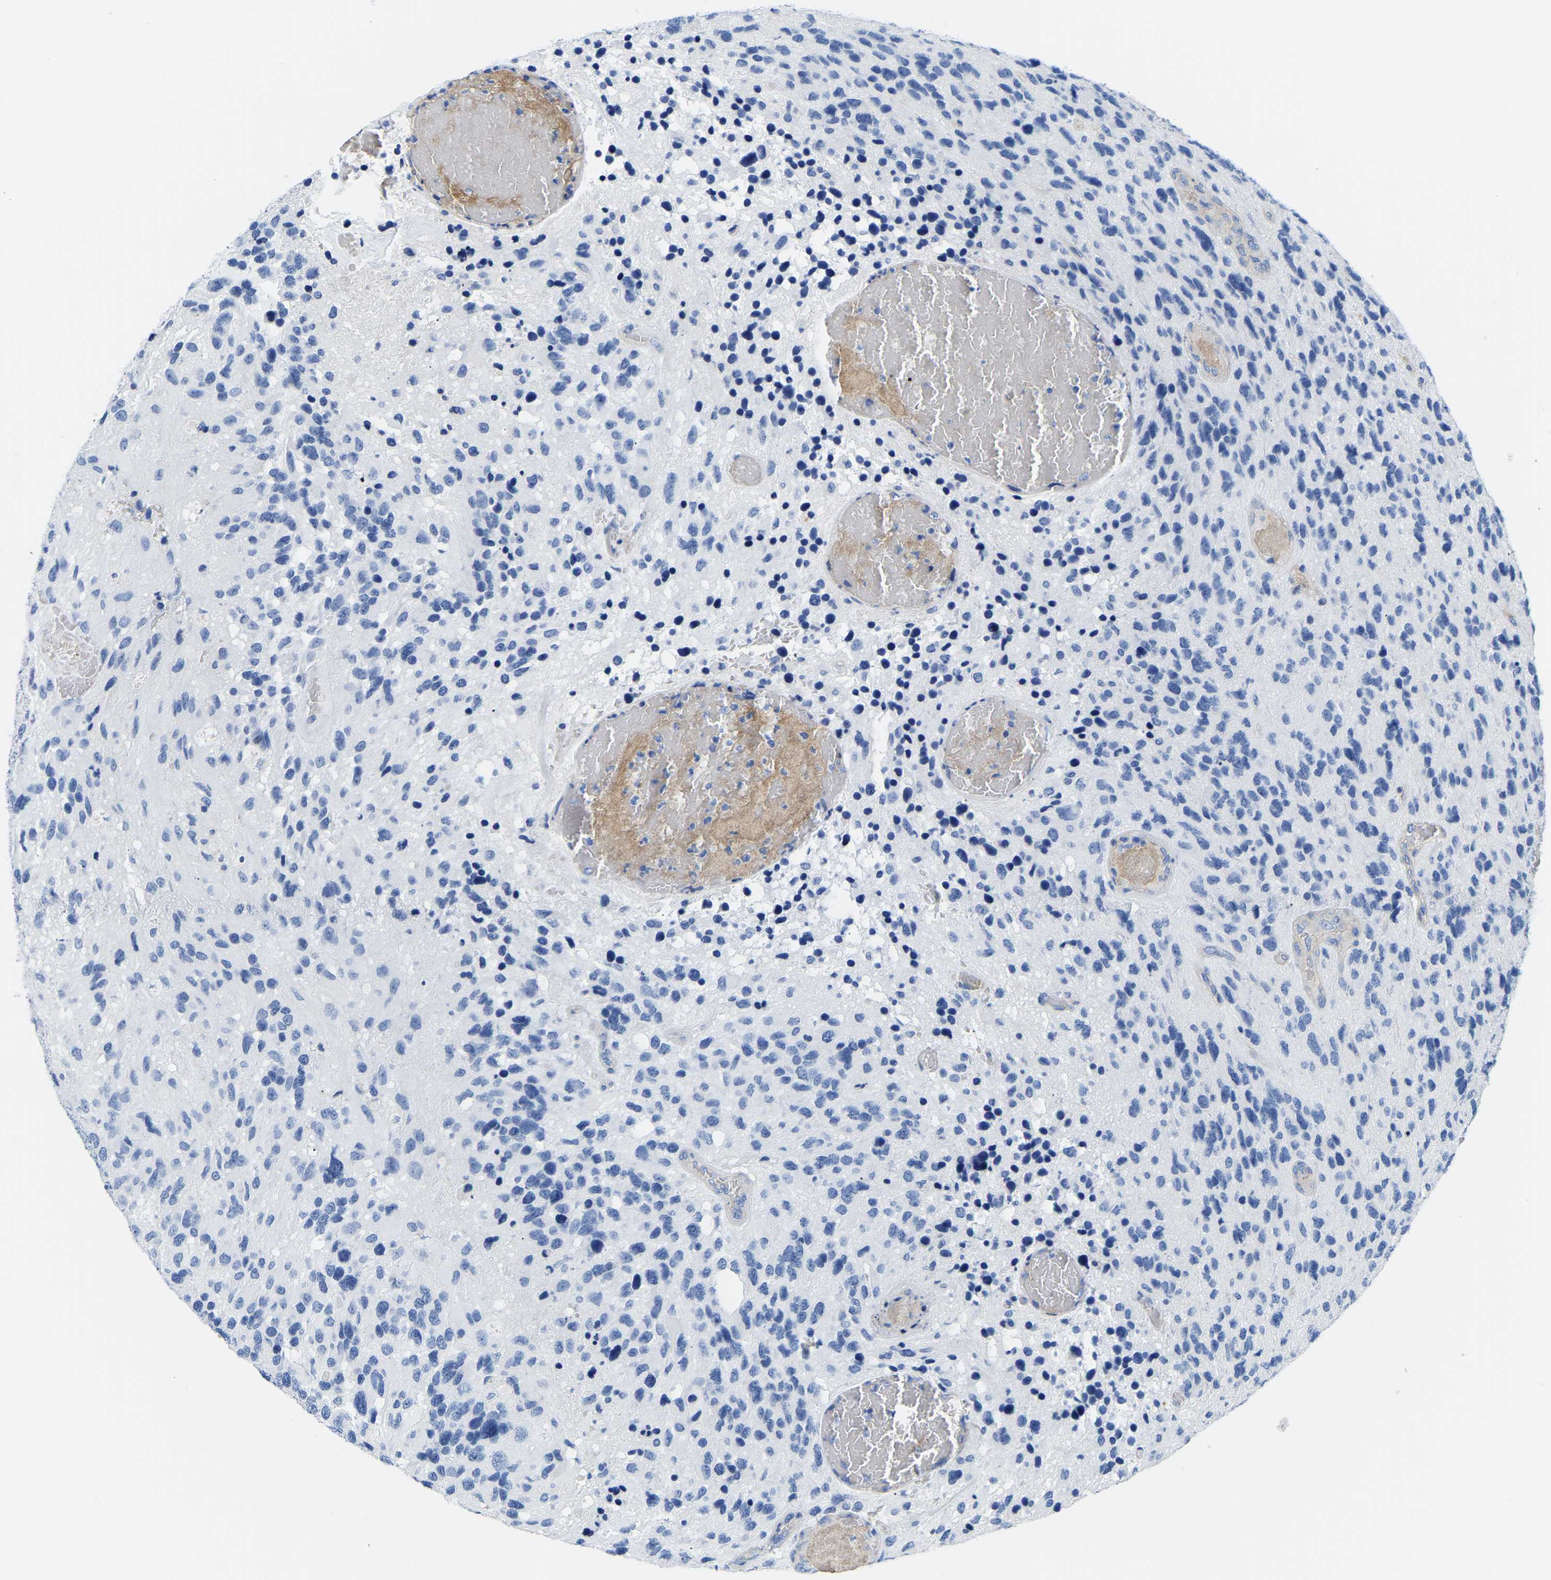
{"staining": {"intensity": "negative", "quantity": "none", "location": "none"}, "tissue": "glioma", "cell_type": "Tumor cells", "image_type": "cancer", "snomed": [{"axis": "morphology", "description": "Glioma, malignant, High grade"}, {"axis": "topography", "description": "Brain"}], "caption": "Human glioma stained for a protein using immunohistochemistry (IHC) demonstrates no positivity in tumor cells.", "gene": "UPK3A", "patient": {"sex": "female", "age": 58}}